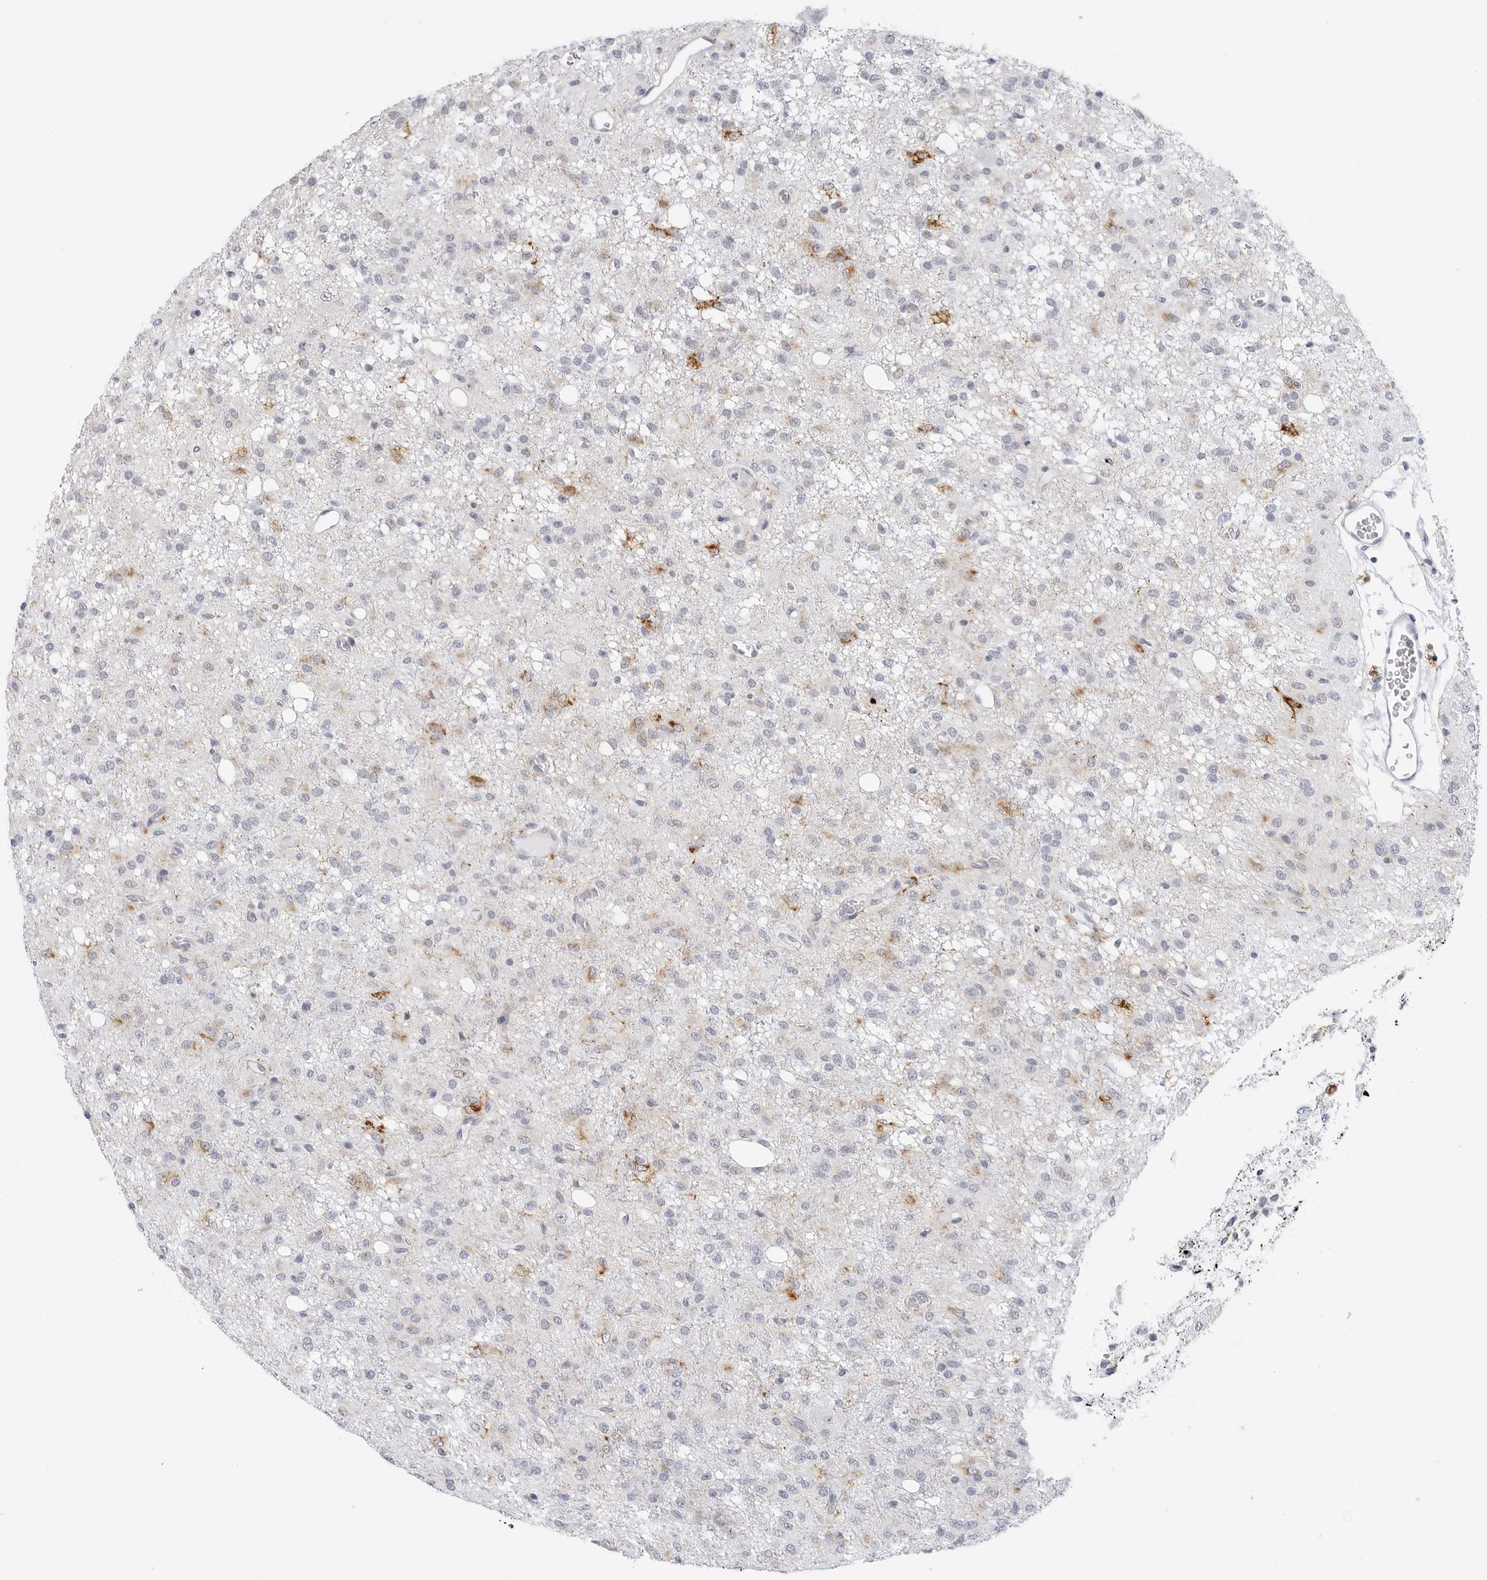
{"staining": {"intensity": "moderate", "quantity": "<25%", "location": "cytoplasmic/membranous"}, "tissue": "glioma", "cell_type": "Tumor cells", "image_type": "cancer", "snomed": [{"axis": "morphology", "description": "Glioma, malignant, High grade"}, {"axis": "topography", "description": "Brain"}], "caption": "Brown immunohistochemical staining in human malignant glioma (high-grade) demonstrates moderate cytoplasmic/membranous staining in approximately <25% of tumor cells.", "gene": "HSPB7", "patient": {"sex": "female", "age": 59}}